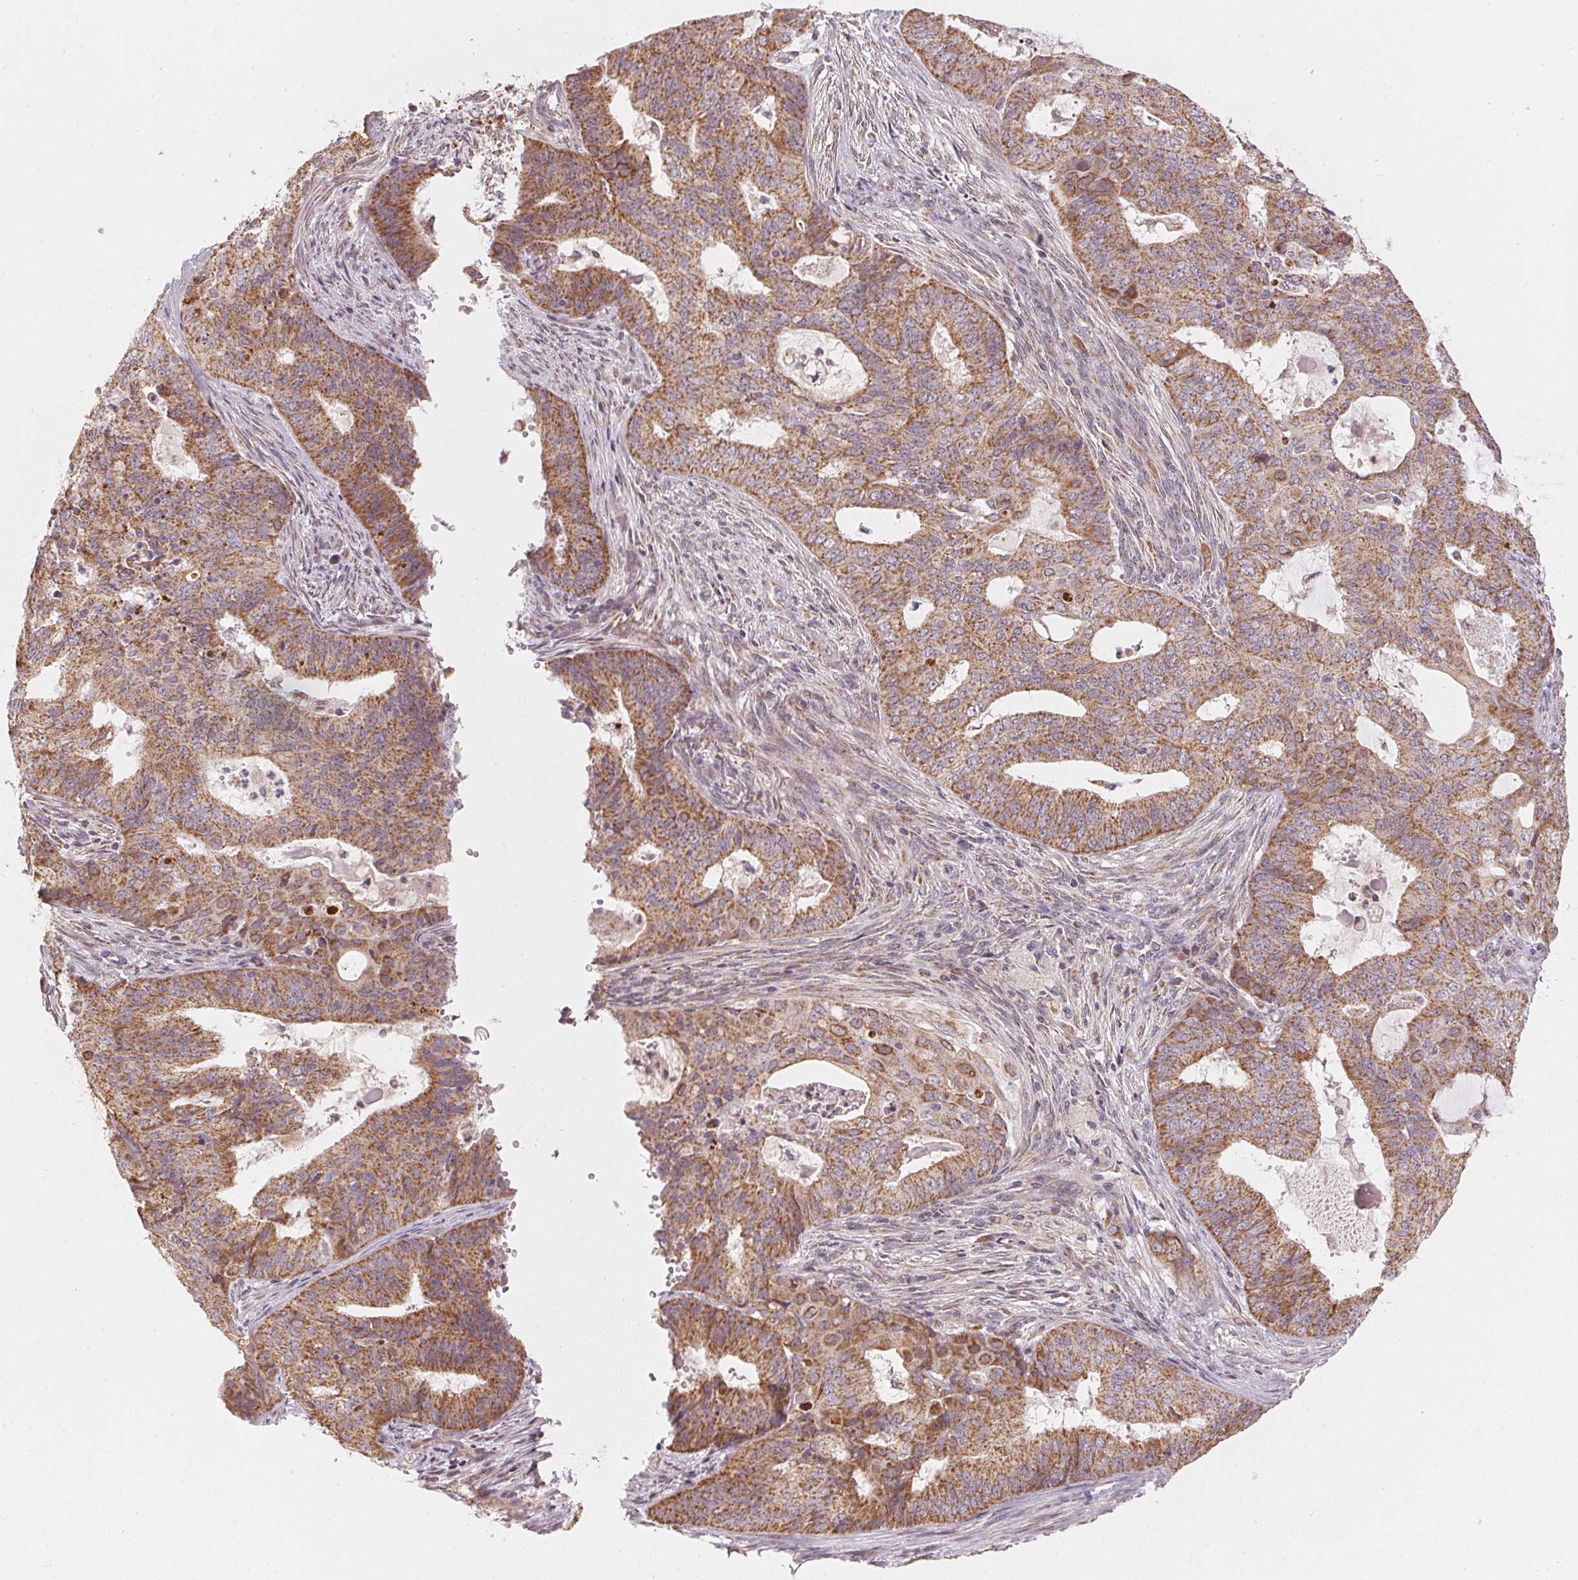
{"staining": {"intensity": "moderate", "quantity": ">75%", "location": "cytoplasmic/membranous"}, "tissue": "endometrial cancer", "cell_type": "Tumor cells", "image_type": "cancer", "snomed": [{"axis": "morphology", "description": "Adenocarcinoma, NOS"}, {"axis": "topography", "description": "Endometrium"}], "caption": "Immunohistochemistry of endometrial adenocarcinoma displays medium levels of moderate cytoplasmic/membranous staining in about >75% of tumor cells. (IHC, brightfield microscopy, high magnification).", "gene": "MATCAP1", "patient": {"sex": "female", "age": 62}}